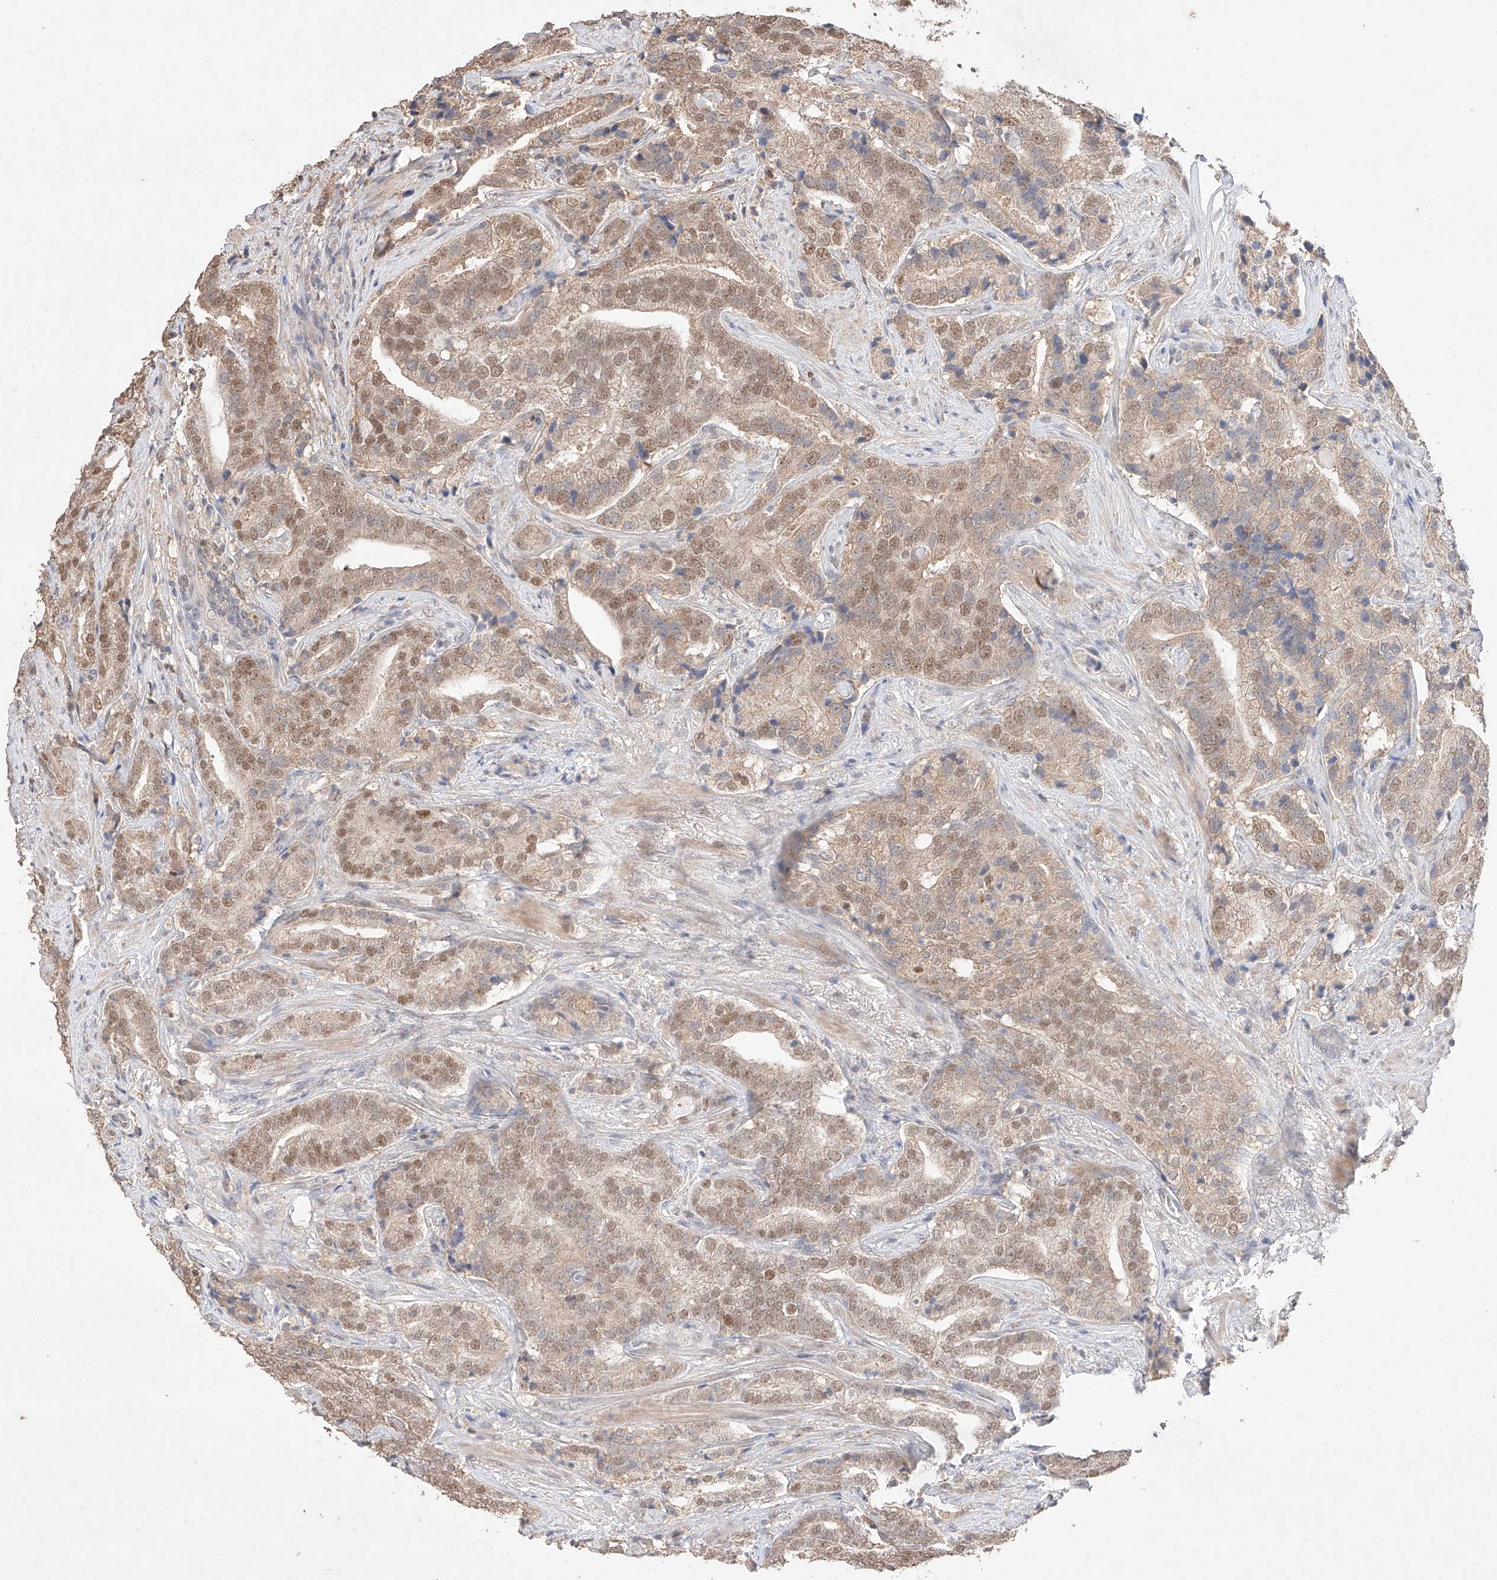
{"staining": {"intensity": "moderate", "quantity": ">75%", "location": "cytoplasmic/membranous,nuclear"}, "tissue": "prostate cancer", "cell_type": "Tumor cells", "image_type": "cancer", "snomed": [{"axis": "morphology", "description": "Adenocarcinoma, High grade"}, {"axis": "topography", "description": "Prostate"}], "caption": "DAB immunohistochemical staining of human high-grade adenocarcinoma (prostate) displays moderate cytoplasmic/membranous and nuclear protein positivity in about >75% of tumor cells.", "gene": "APIP", "patient": {"sex": "male", "age": 57}}